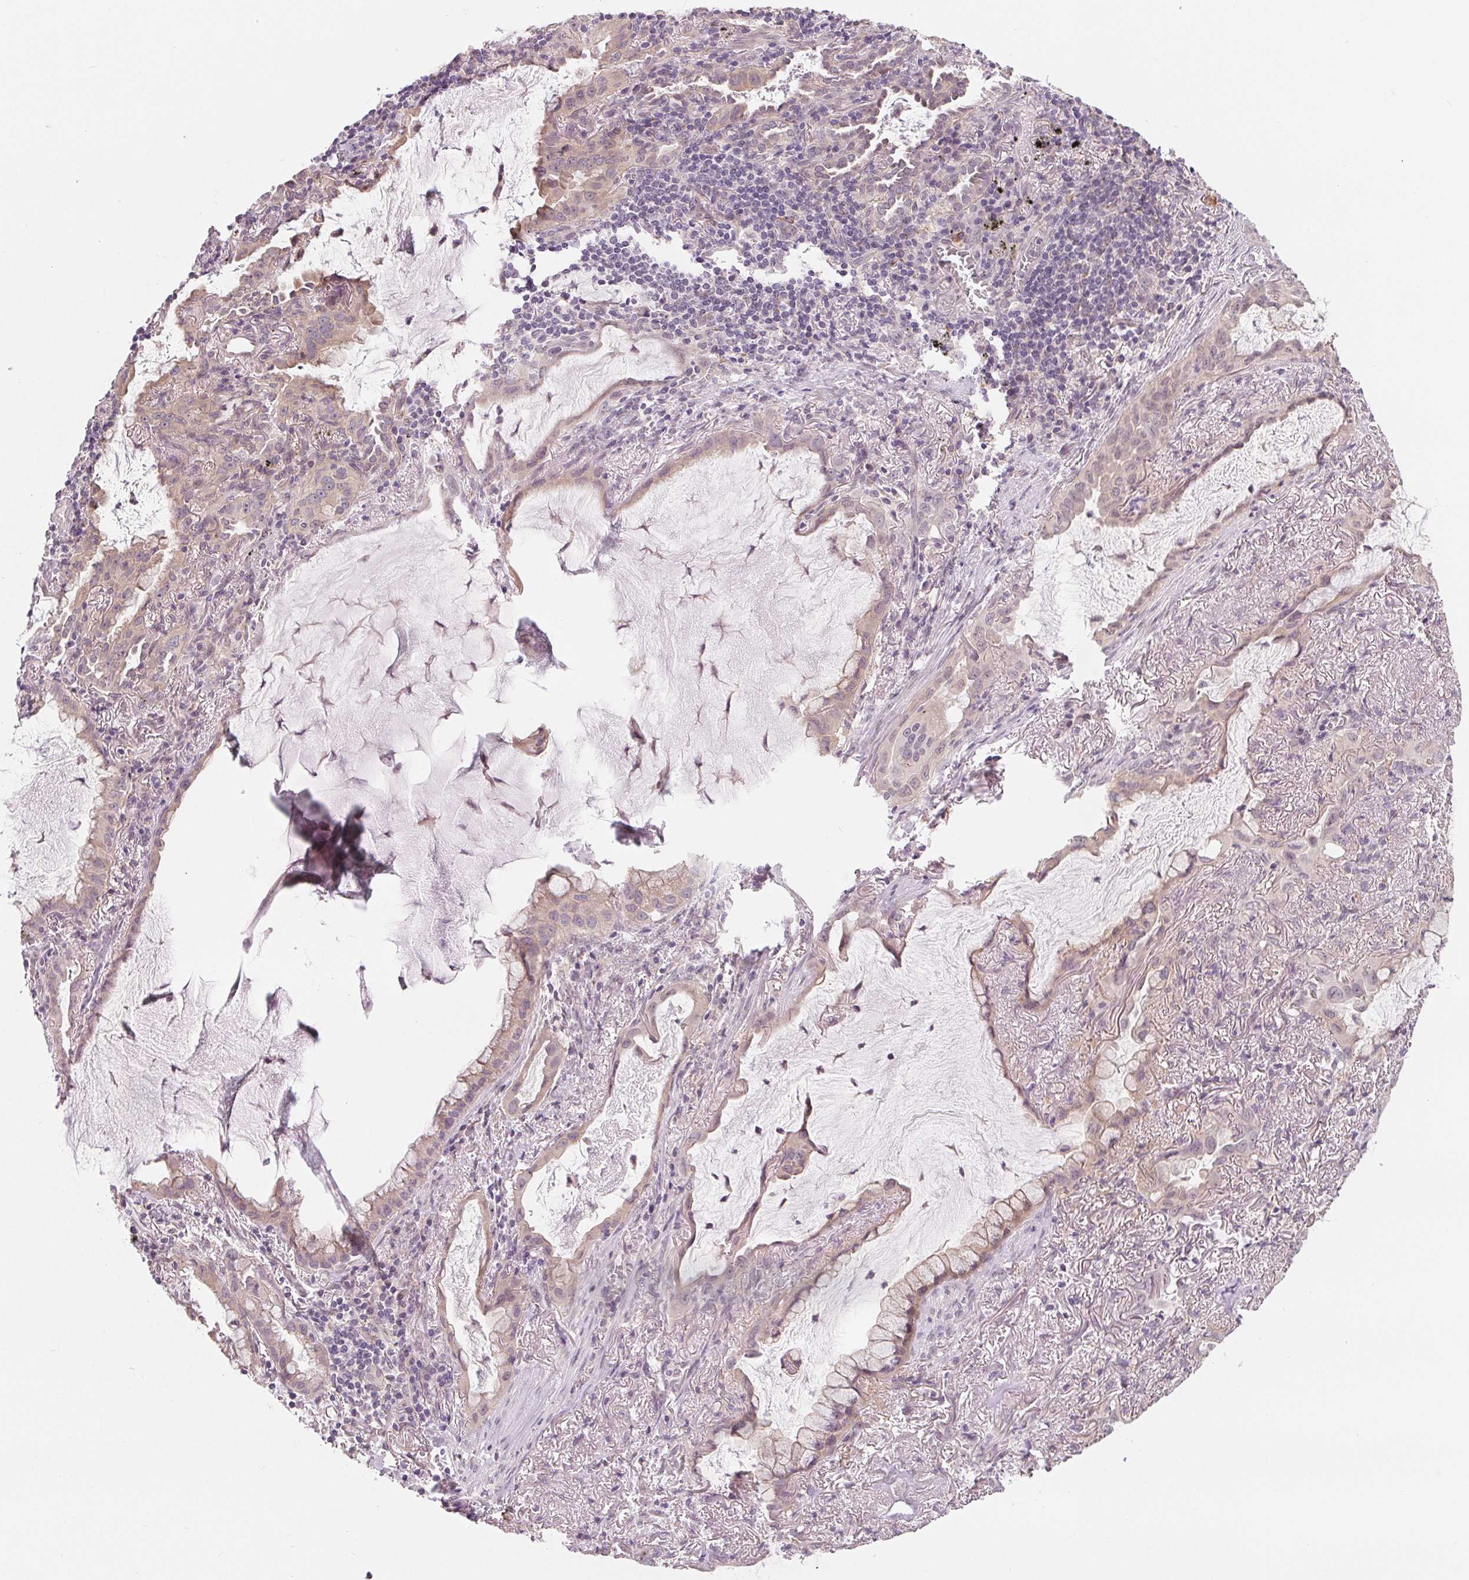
{"staining": {"intensity": "weak", "quantity": "<25%", "location": "cytoplasmic/membranous"}, "tissue": "lung cancer", "cell_type": "Tumor cells", "image_type": "cancer", "snomed": [{"axis": "morphology", "description": "Adenocarcinoma, NOS"}, {"axis": "topography", "description": "Lung"}], "caption": "The image reveals no significant staining in tumor cells of lung cancer.", "gene": "CFC1", "patient": {"sex": "male", "age": 65}}